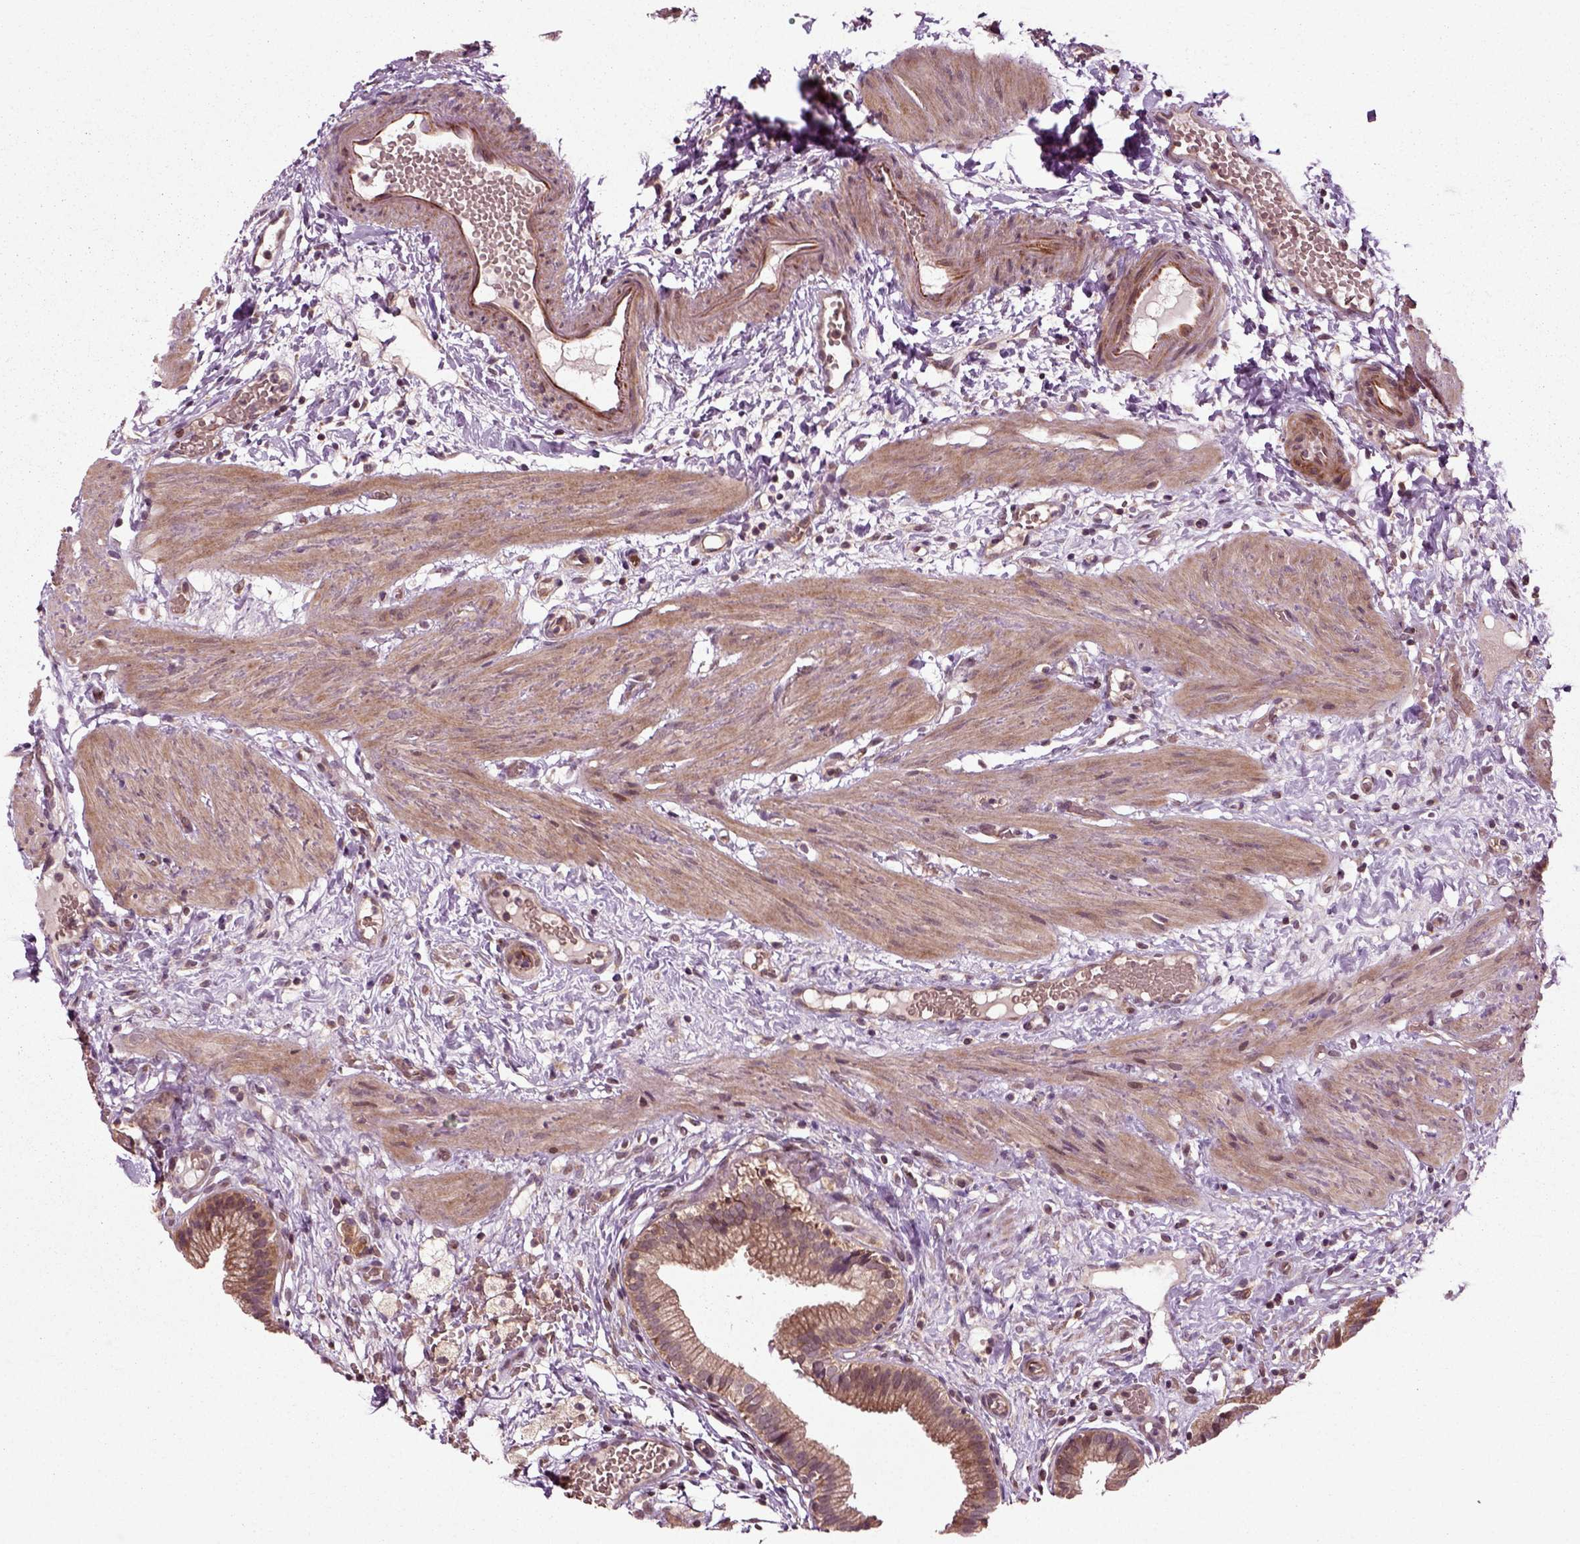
{"staining": {"intensity": "moderate", "quantity": ">75%", "location": "cytoplasmic/membranous"}, "tissue": "gallbladder", "cell_type": "Glandular cells", "image_type": "normal", "snomed": [{"axis": "morphology", "description": "Normal tissue, NOS"}, {"axis": "topography", "description": "Gallbladder"}], "caption": "Human gallbladder stained with a brown dye shows moderate cytoplasmic/membranous positive staining in approximately >75% of glandular cells.", "gene": "PLCD3", "patient": {"sex": "female", "age": 24}}